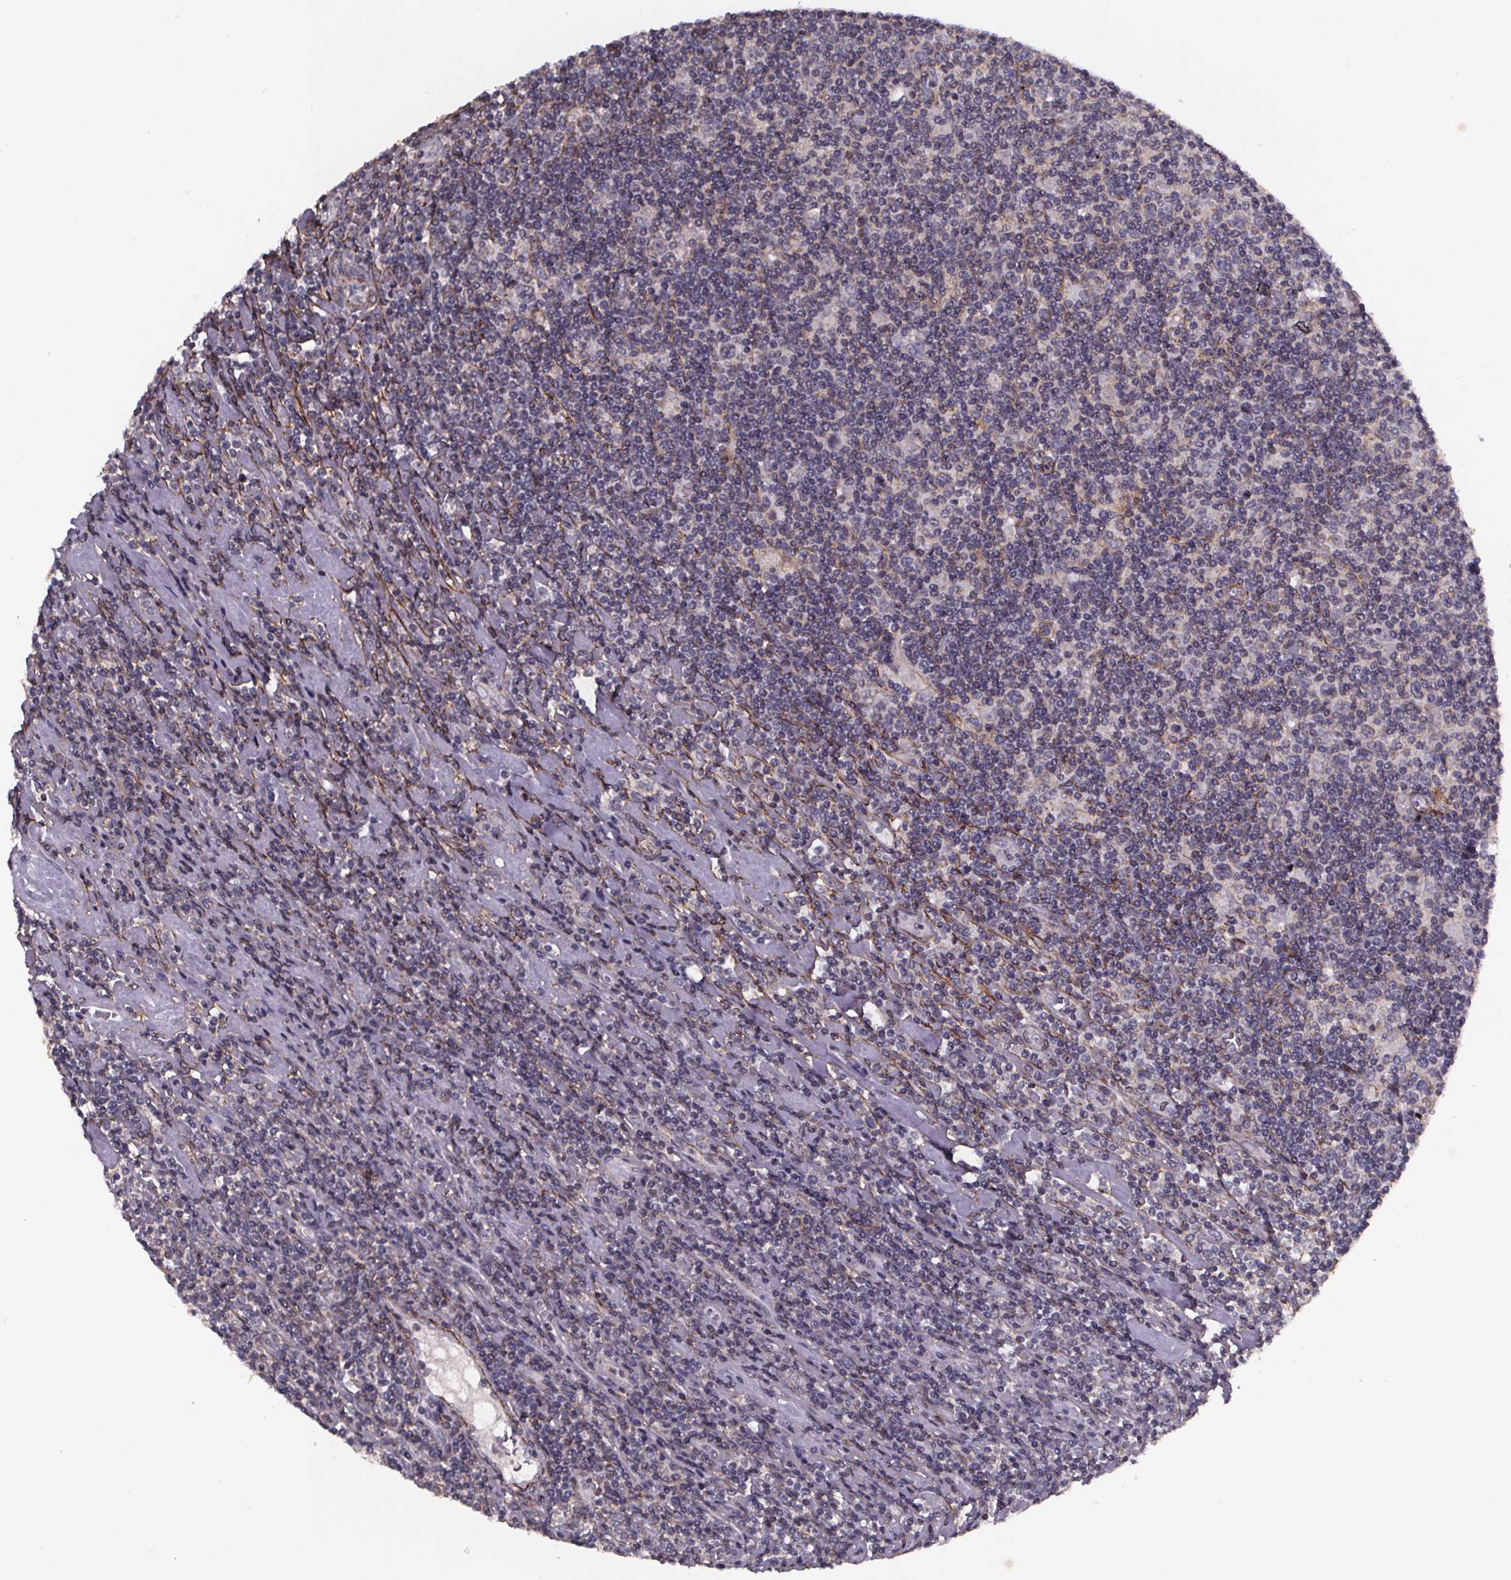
{"staining": {"intensity": "negative", "quantity": "none", "location": "none"}, "tissue": "lymphoma", "cell_type": "Tumor cells", "image_type": "cancer", "snomed": [{"axis": "morphology", "description": "Hodgkin's disease, NOS"}, {"axis": "topography", "description": "Lymph node"}], "caption": "IHC image of lymphoma stained for a protein (brown), which demonstrates no expression in tumor cells.", "gene": "PALLD", "patient": {"sex": "male", "age": 40}}